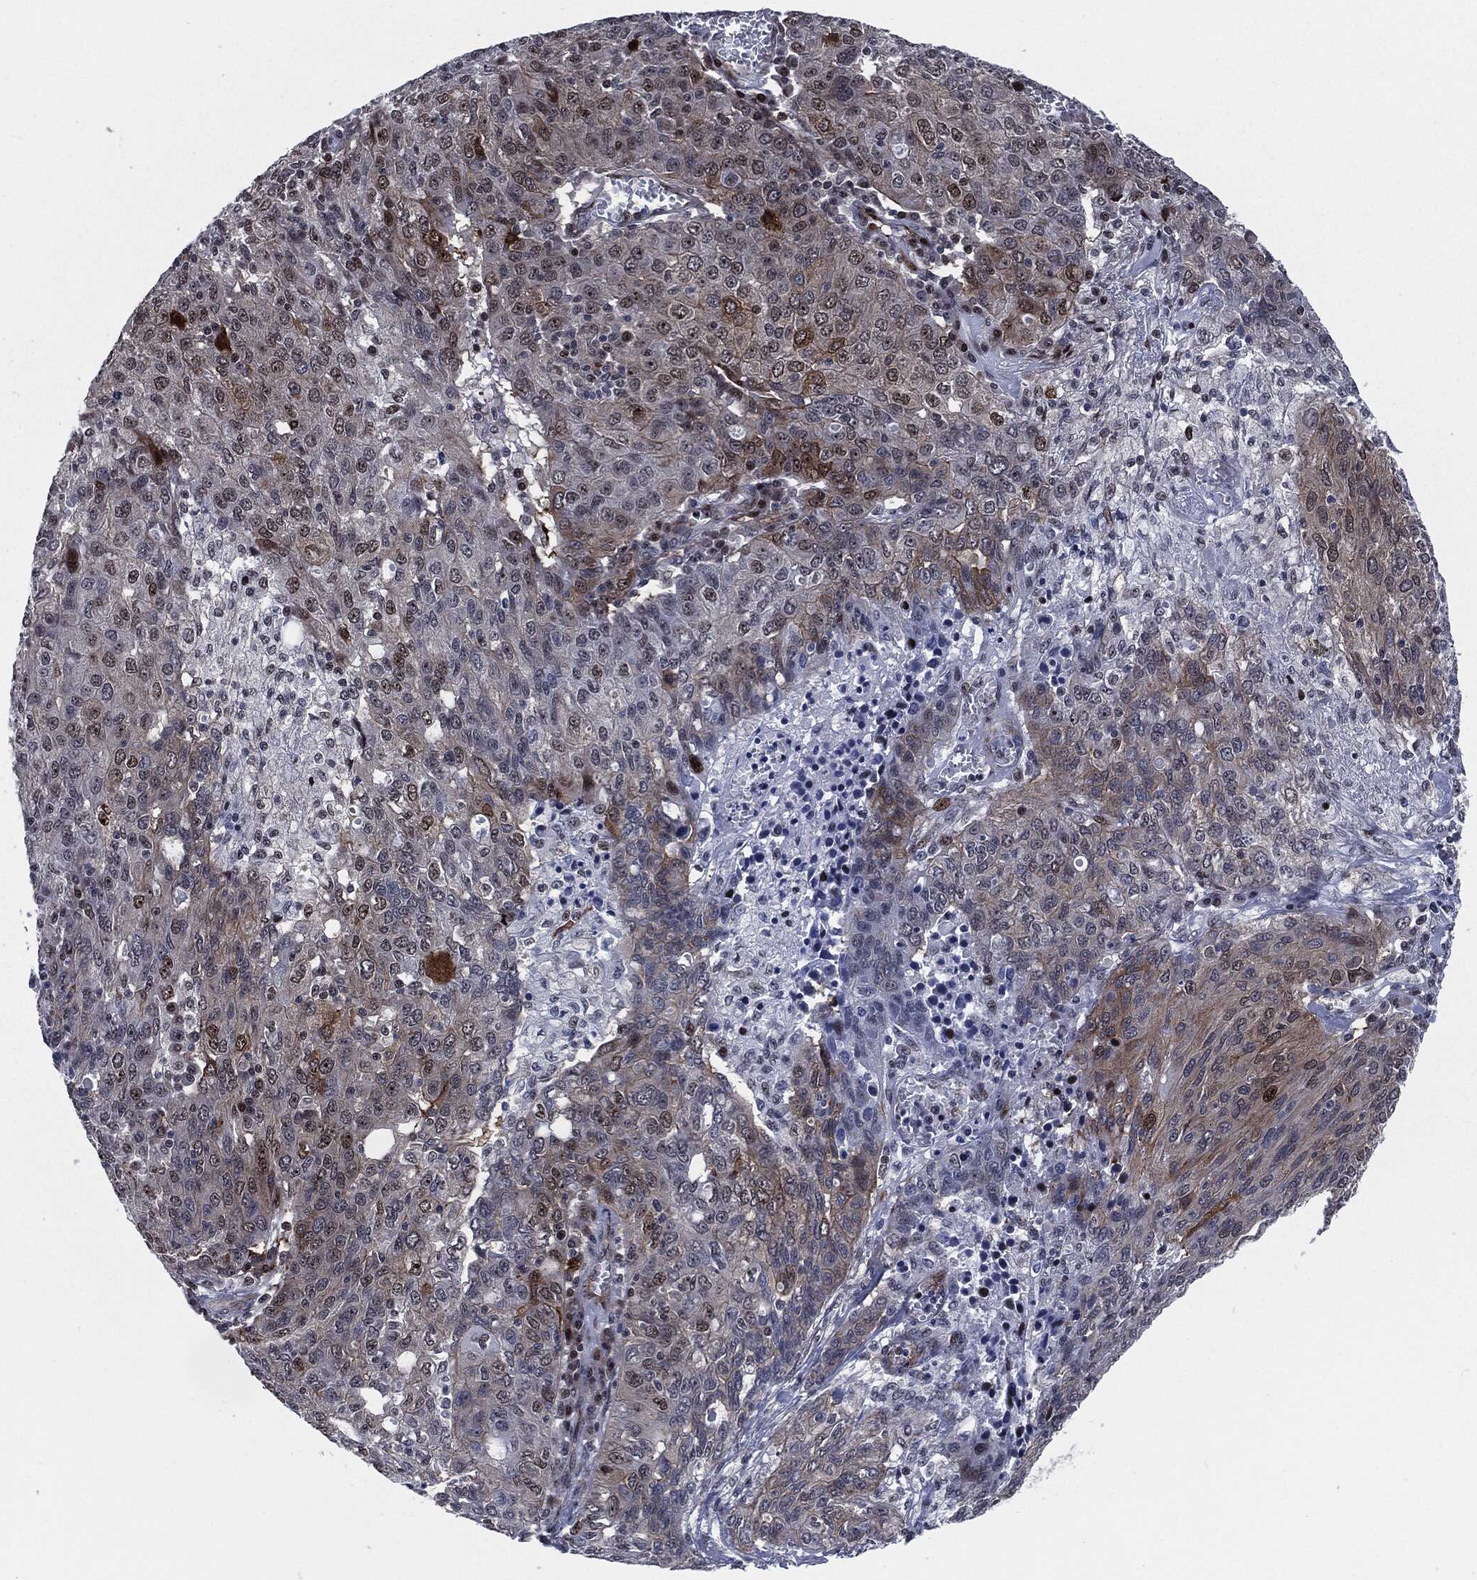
{"staining": {"intensity": "moderate", "quantity": "<25%", "location": "cytoplasmic/membranous"}, "tissue": "ovarian cancer", "cell_type": "Tumor cells", "image_type": "cancer", "snomed": [{"axis": "morphology", "description": "Carcinoma, endometroid"}, {"axis": "topography", "description": "Ovary"}], "caption": "Immunohistochemistry (IHC) of ovarian cancer (endometroid carcinoma) shows low levels of moderate cytoplasmic/membranous staining in approximately <25% of tumor cells. (DAB (3,3'-diaminobenzidine) = brown stain, brightfield microscopy at high magnification).", "gene": "AKT2", "patient": {"sex": "female", "age": 50}}